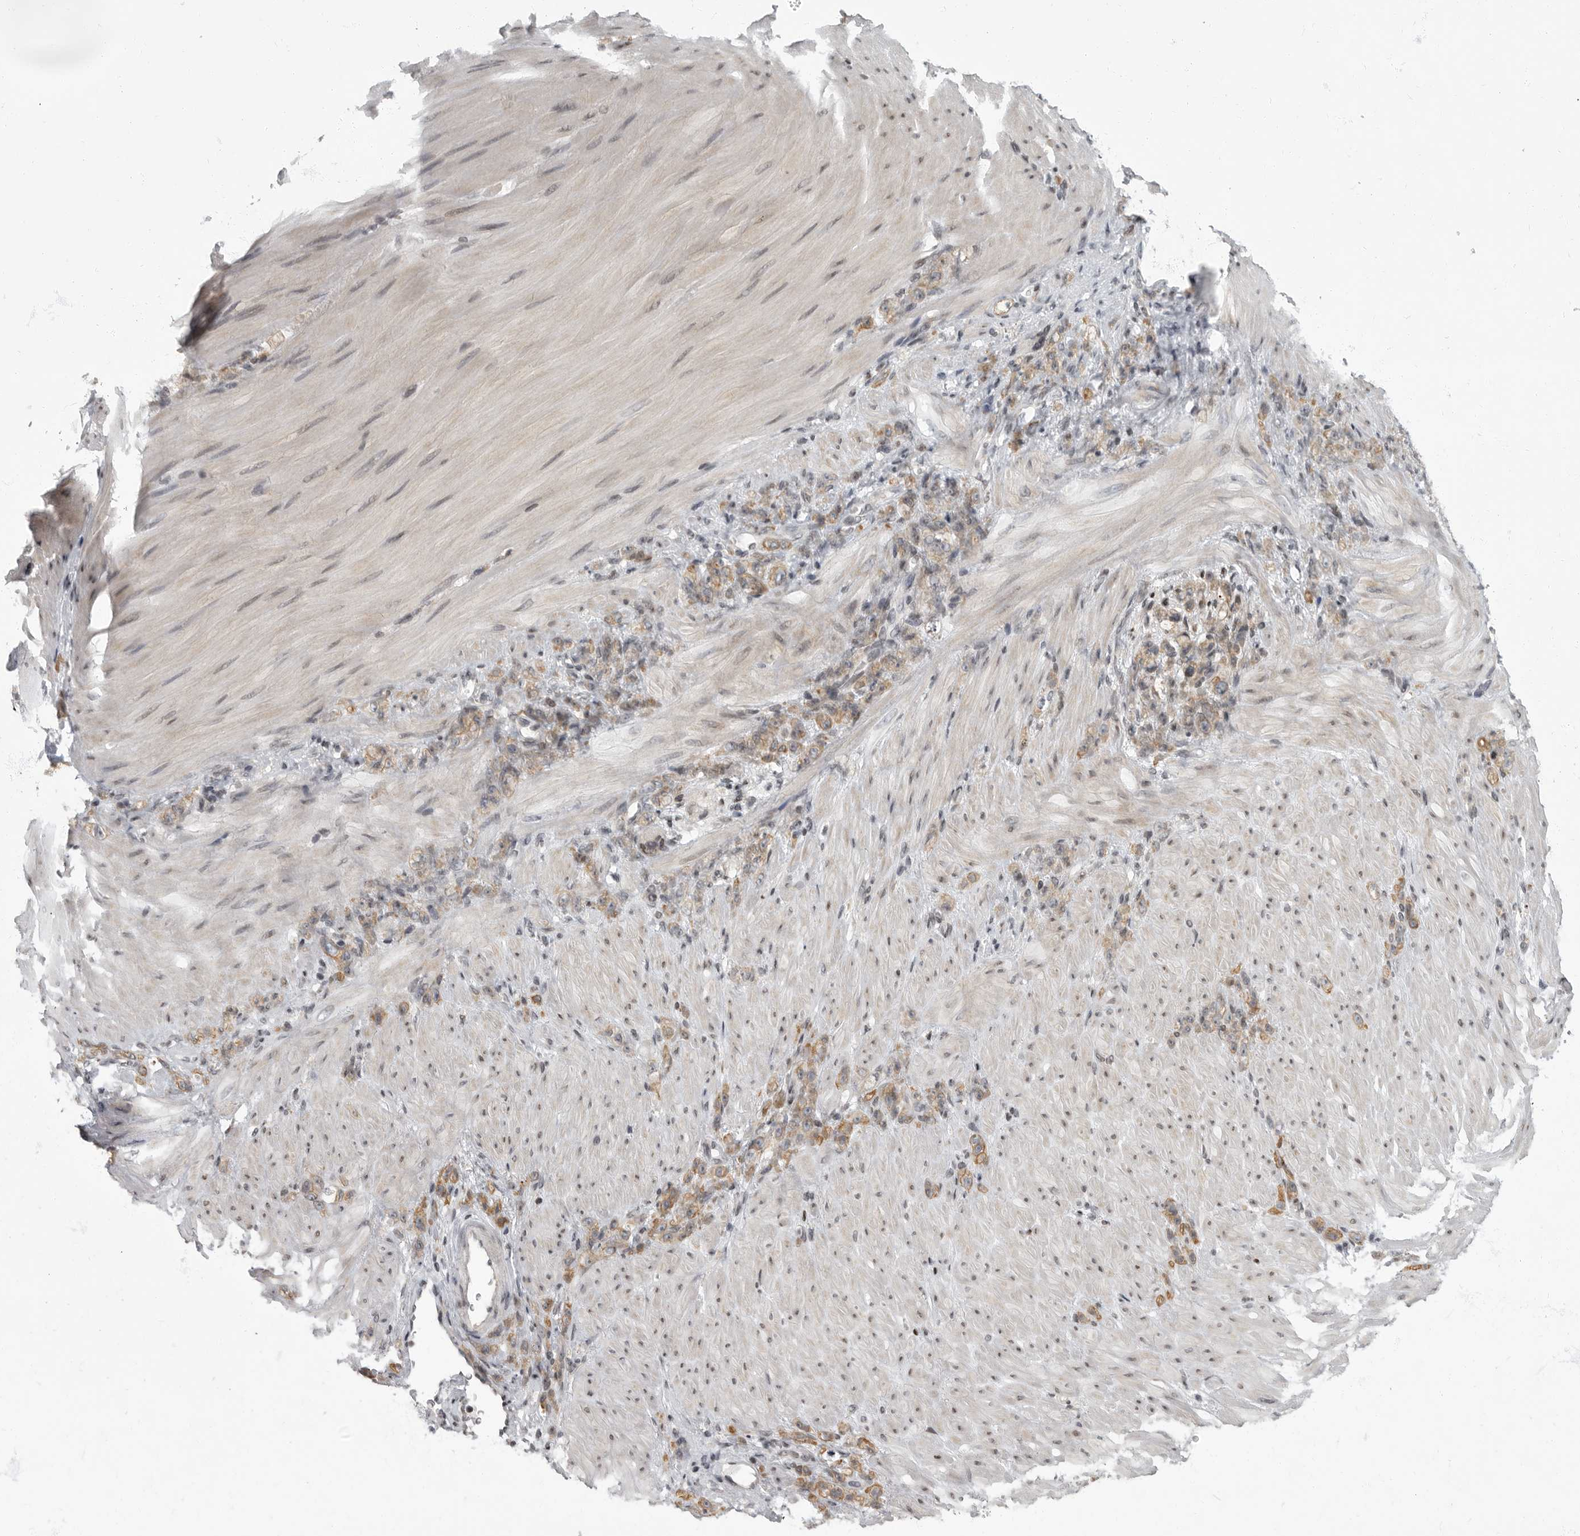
{"staining": {"intensity": "weak", "quantity": ">75%", "location": "cytoplasmic/membranous"}, "tissue": "stomach cancer", "cell_type": "Tumor cells", "image_type": "cancer", "snomed": [{"axis": "morphology", "description": "Normal tissue, NOS"}, {"axis": "morphology", "description": "Adenocarcinoma, NOS"}, {"axis": "topography", "description": "Stomach"}], "caption": "Immunohistochemical staining of human stomach cancer displays low levels of weak cytoplasmic/membranous protein expression in approximately >75% of tumor cells.", "gene": "EVI5", "patient": {"sex": "male", "age": 82}}